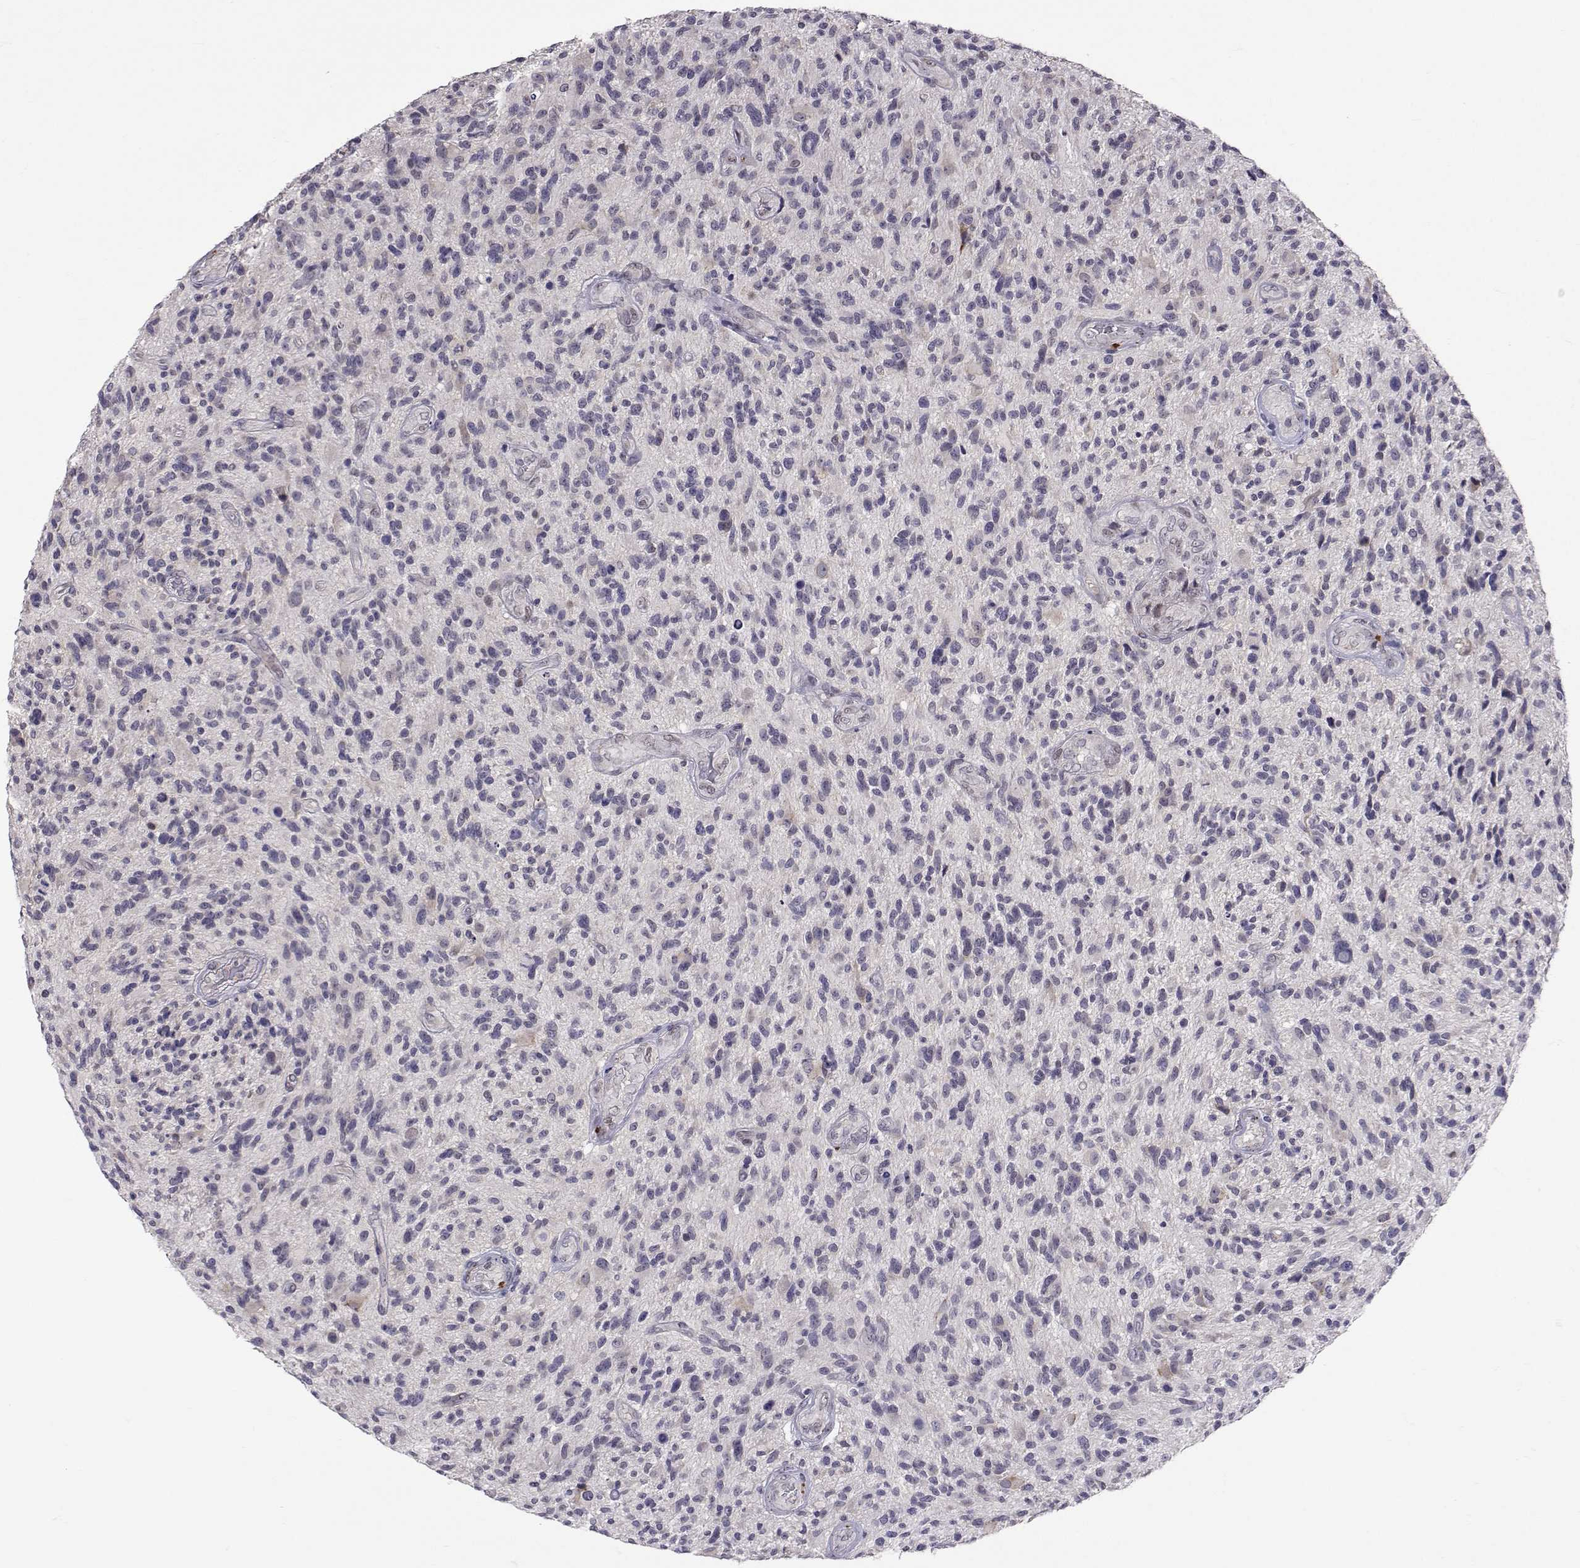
{"staining": {"intensity": "negative", "quantity": "none", "location": "none"}, "tissue": "glioma", "cell_type": "Tumor cells", "image_type": "cancer", "snomed": [{"axis": "morphology", "description": "Glioma, malignant, High grade"}, {"axis": "topography", "description": "Brain"}], "caption": "A histopathology image of high-grade glioma (malignant) stained for a protein demonstrates no brown staining in tumor cells.", "gene": "SLC6A3", "patient": {"sex": "male", "age": 47}}